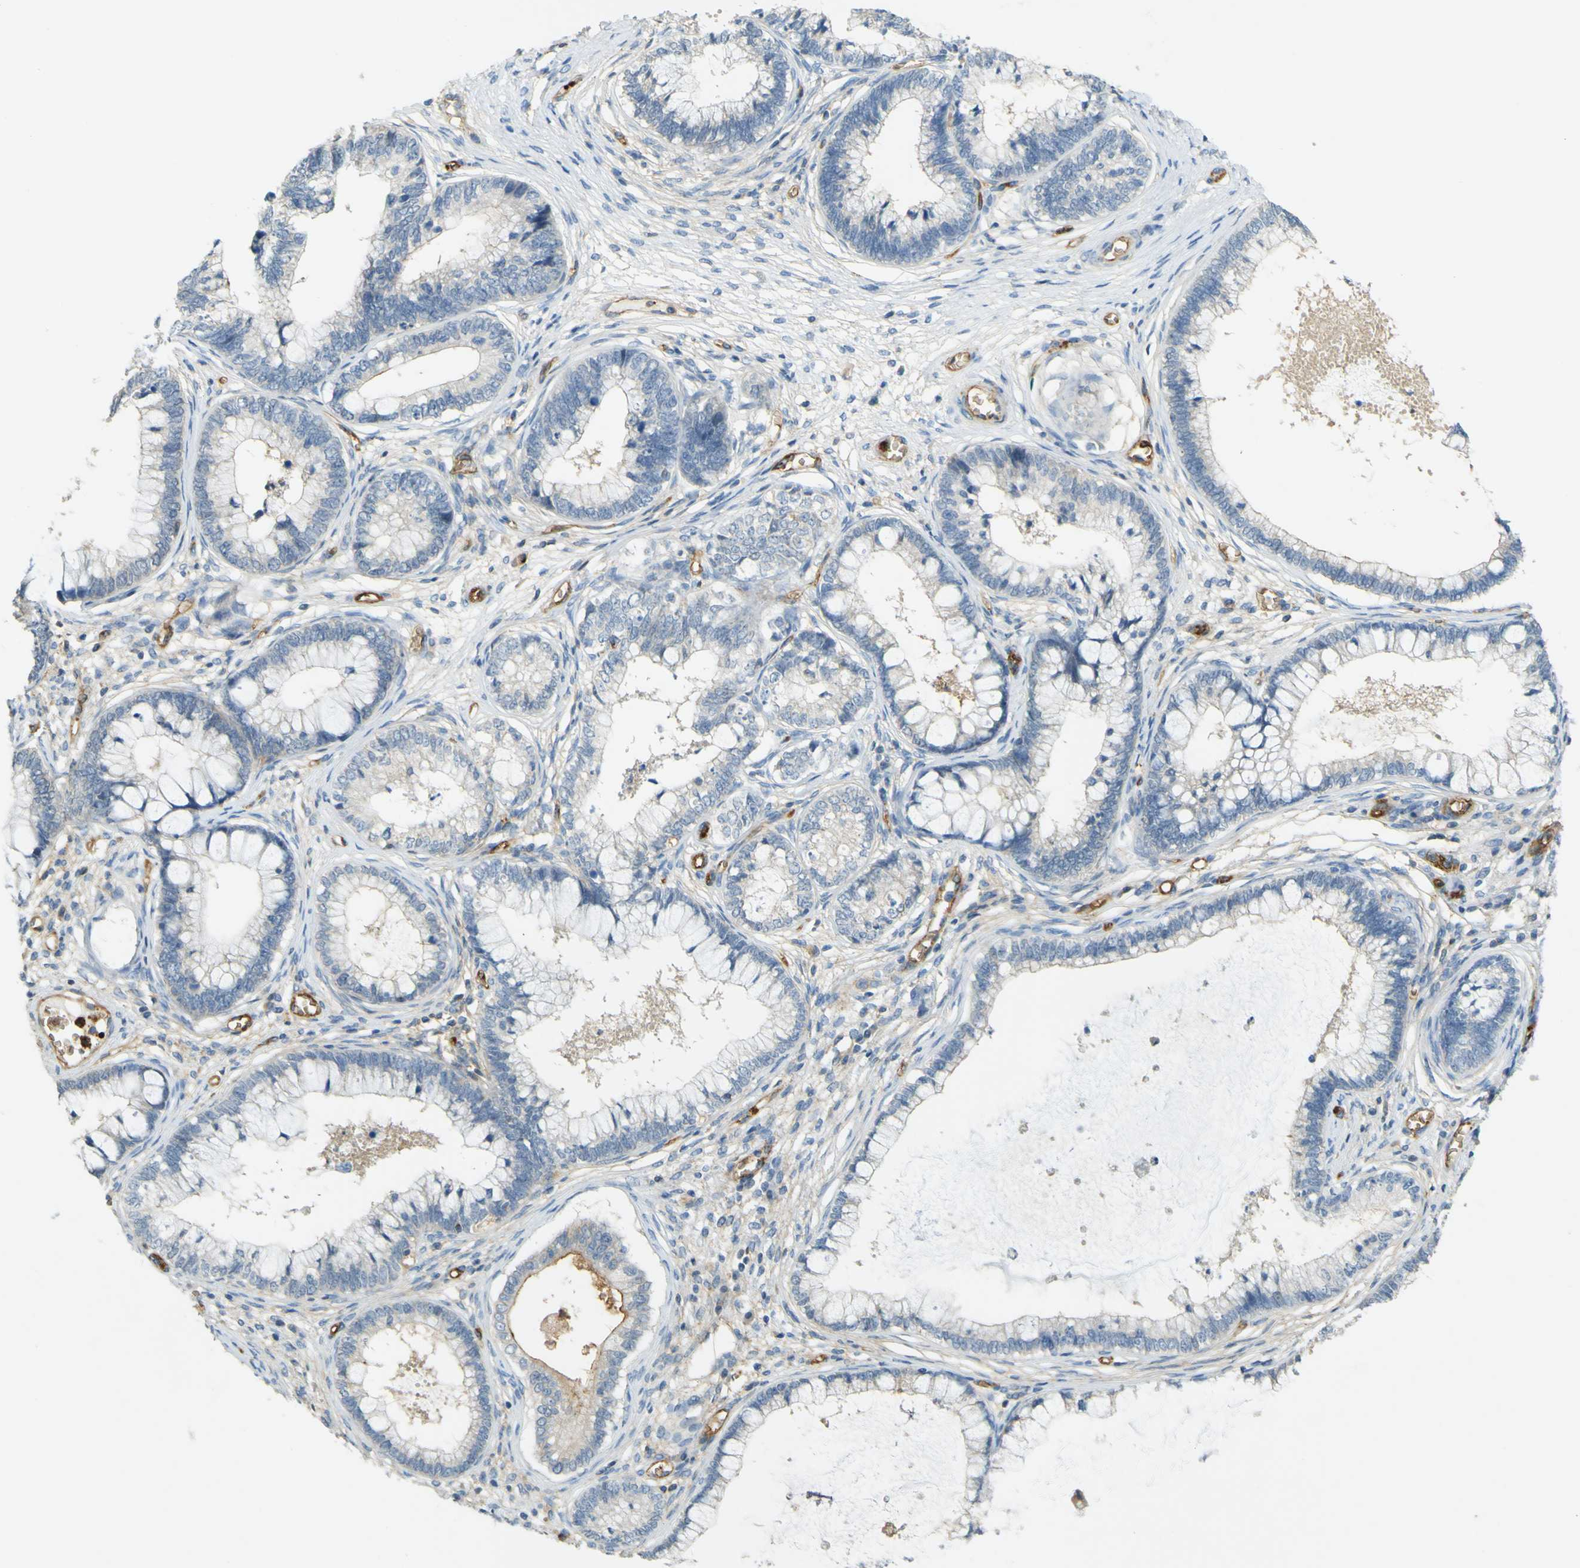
{"staining": {"intensity": "negative", "quantity": "none", "location": "none"}, "tissue": "cervical cancer", "cell_type": "Tumor cells", "image_type": "cancer", "snomed": [{"axis": "morphology", "description": "Adenocarcinoma, NOS"}, {"axis": "topography", "description": "Cervix"}], "caption": "This image is of cervical cancer stained with immunohistochemistry to label a protein in brown with the nuclei are counter-stained blue. There is no positivity in tumor cells.", "gene": "PLXDC1", "patient": {"sex": "female", "age": 44}}